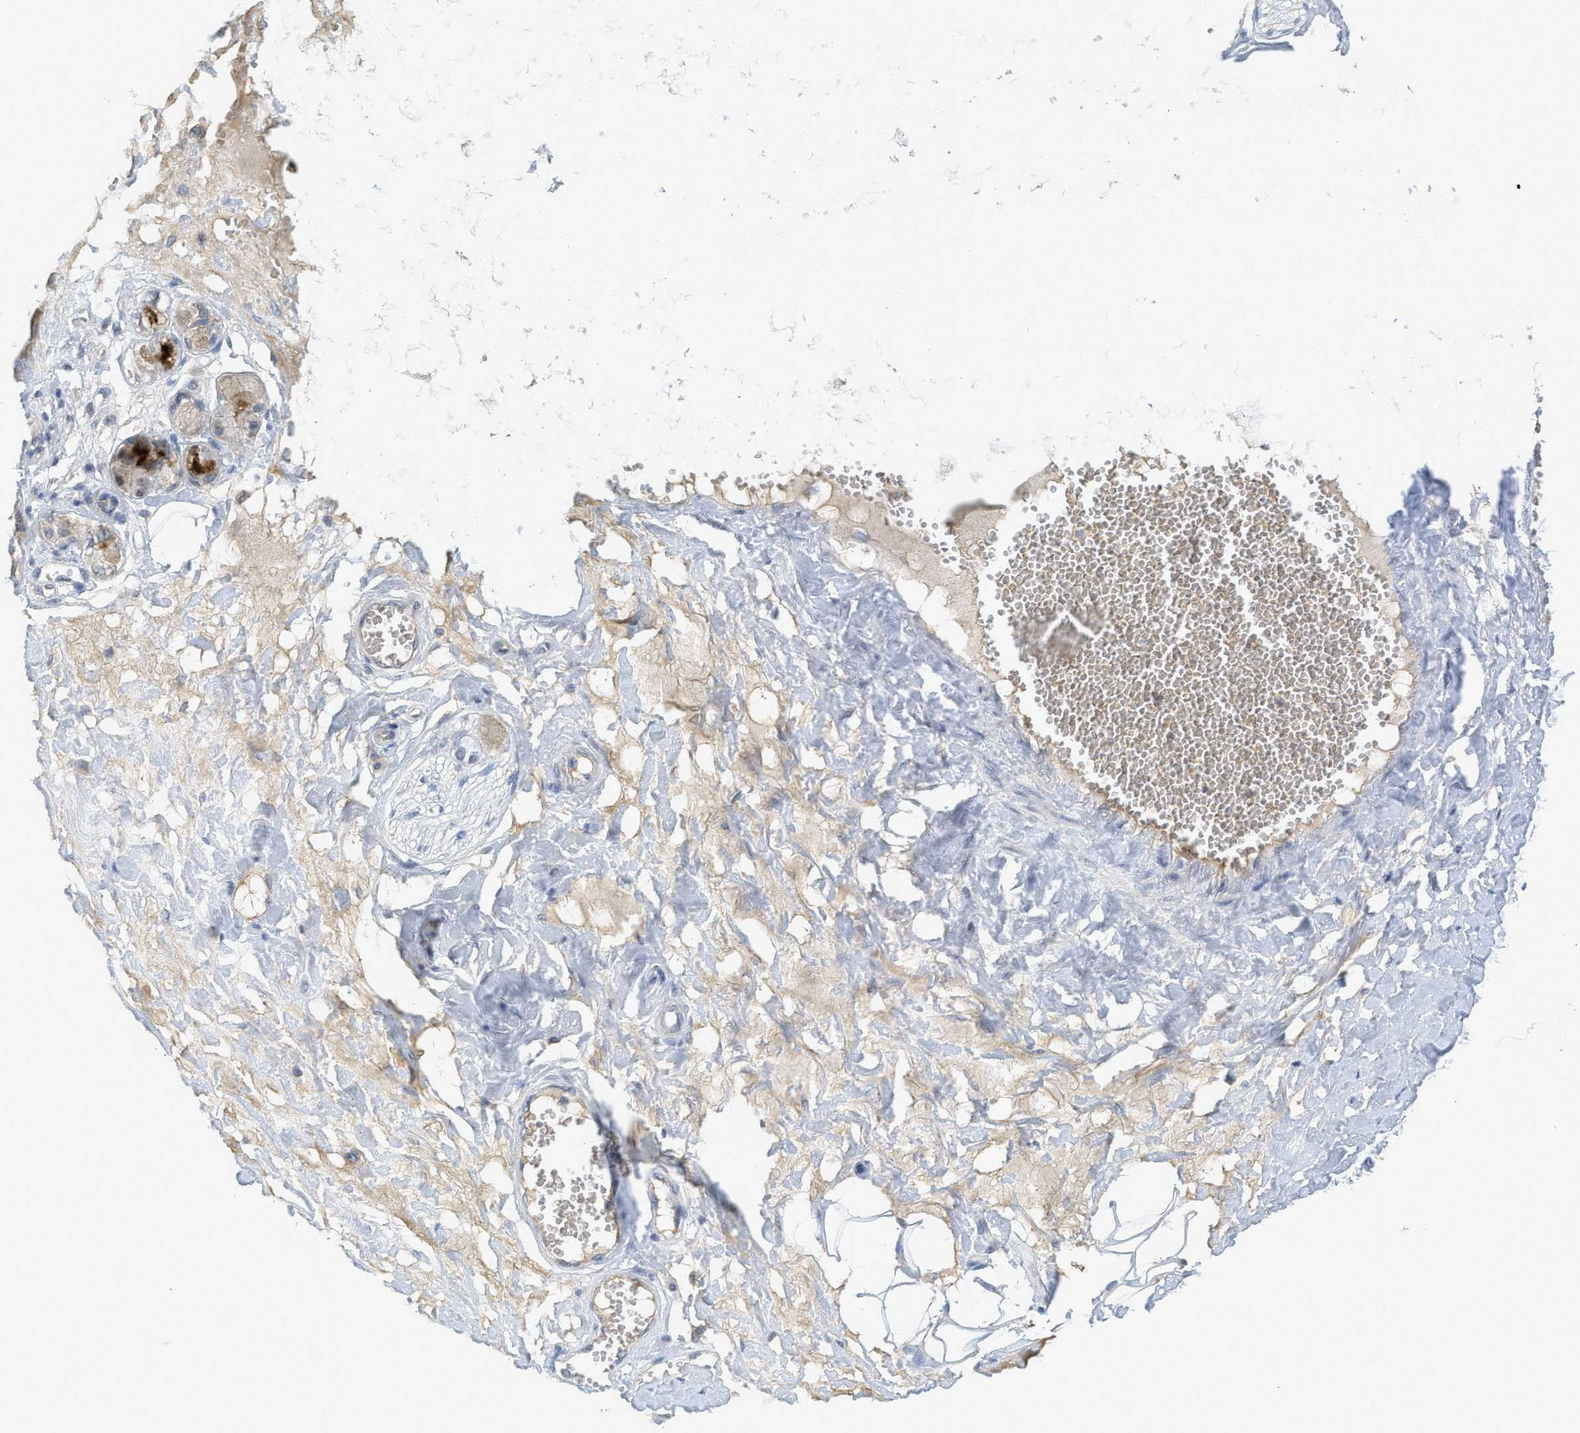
{"staining": {"intensity": "negative", "quantity": "none", "location": "none"}, "tissue": "adipose tissue", "cell_type": "Adipocytes", "image_type": "normal", "snomed": [{"axis": "morphology", "description": "Normal tissue, NOS"}, {"axis": "morphology", "description": "Inflammation, NOS"}, {"axis": "topography", "description": "Salivary gland"}, {"axis": "topography", "description": "Peripheral nerve tissue"}], "caption": "Immunohistochemical staining of normal human adipose tissue shows no significant expression in adipocytes.", "gene": "TNFAIP1", "patient": {"sex": "female", "age": 75}}